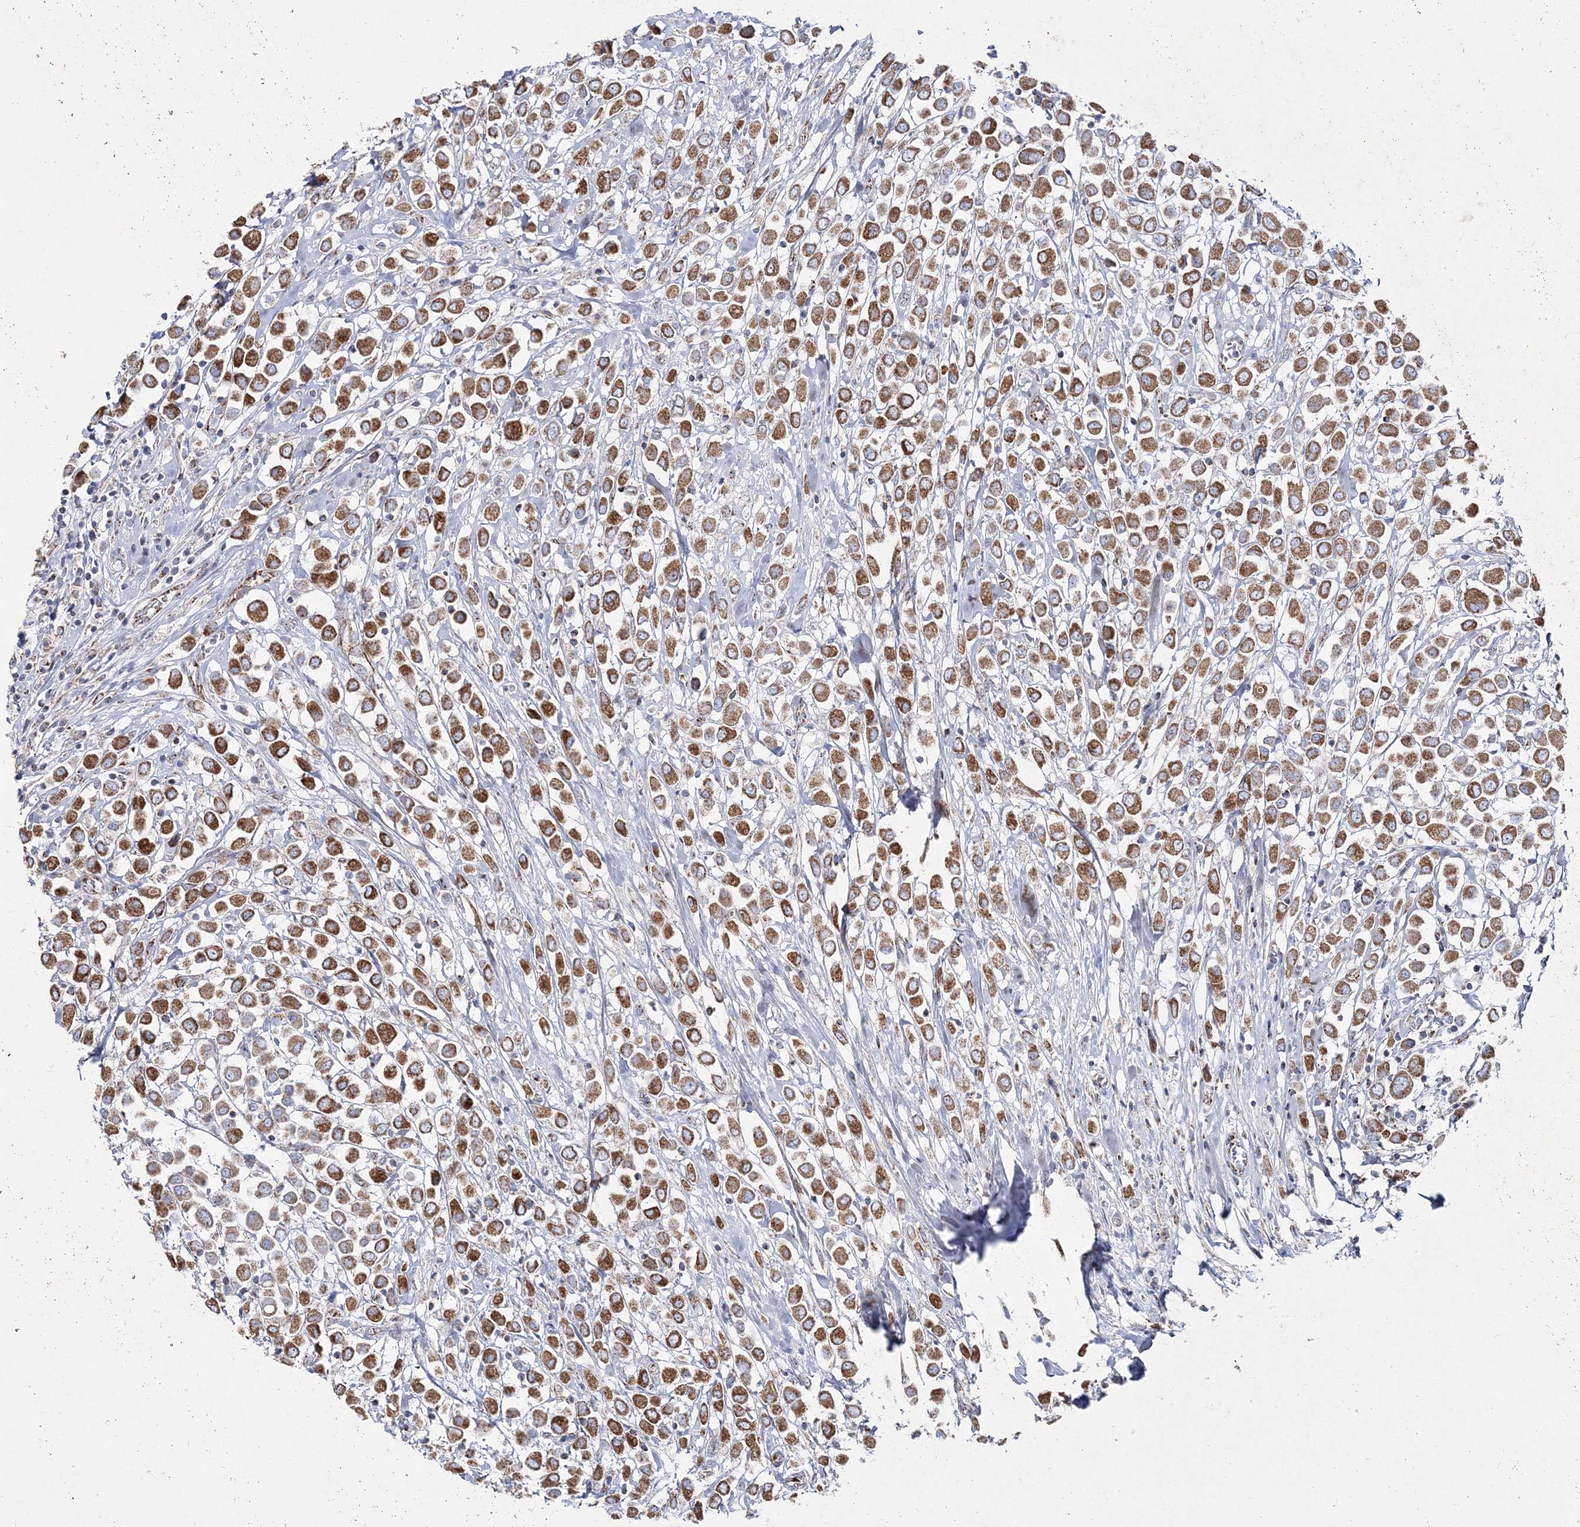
{"staining": {"intensity": "strong", "quantity": ">75%", "location": "cytoplasmic/membranous"}, "tissue": "breast cancer", "cell_type": "Tumor cells", "image_type": "cancer", "snomed": [{"axis": "morphology", "description": "Duct carcinoma"}, {"axis": "topography", "description": "Breast"}], "caption": "Breast infiltrating ductal carcinoma stained with a protein marker exhibits strong staining in tumor cells.", "gene": "HIBCH", "patient": {"sex": "female", "age": 61}}